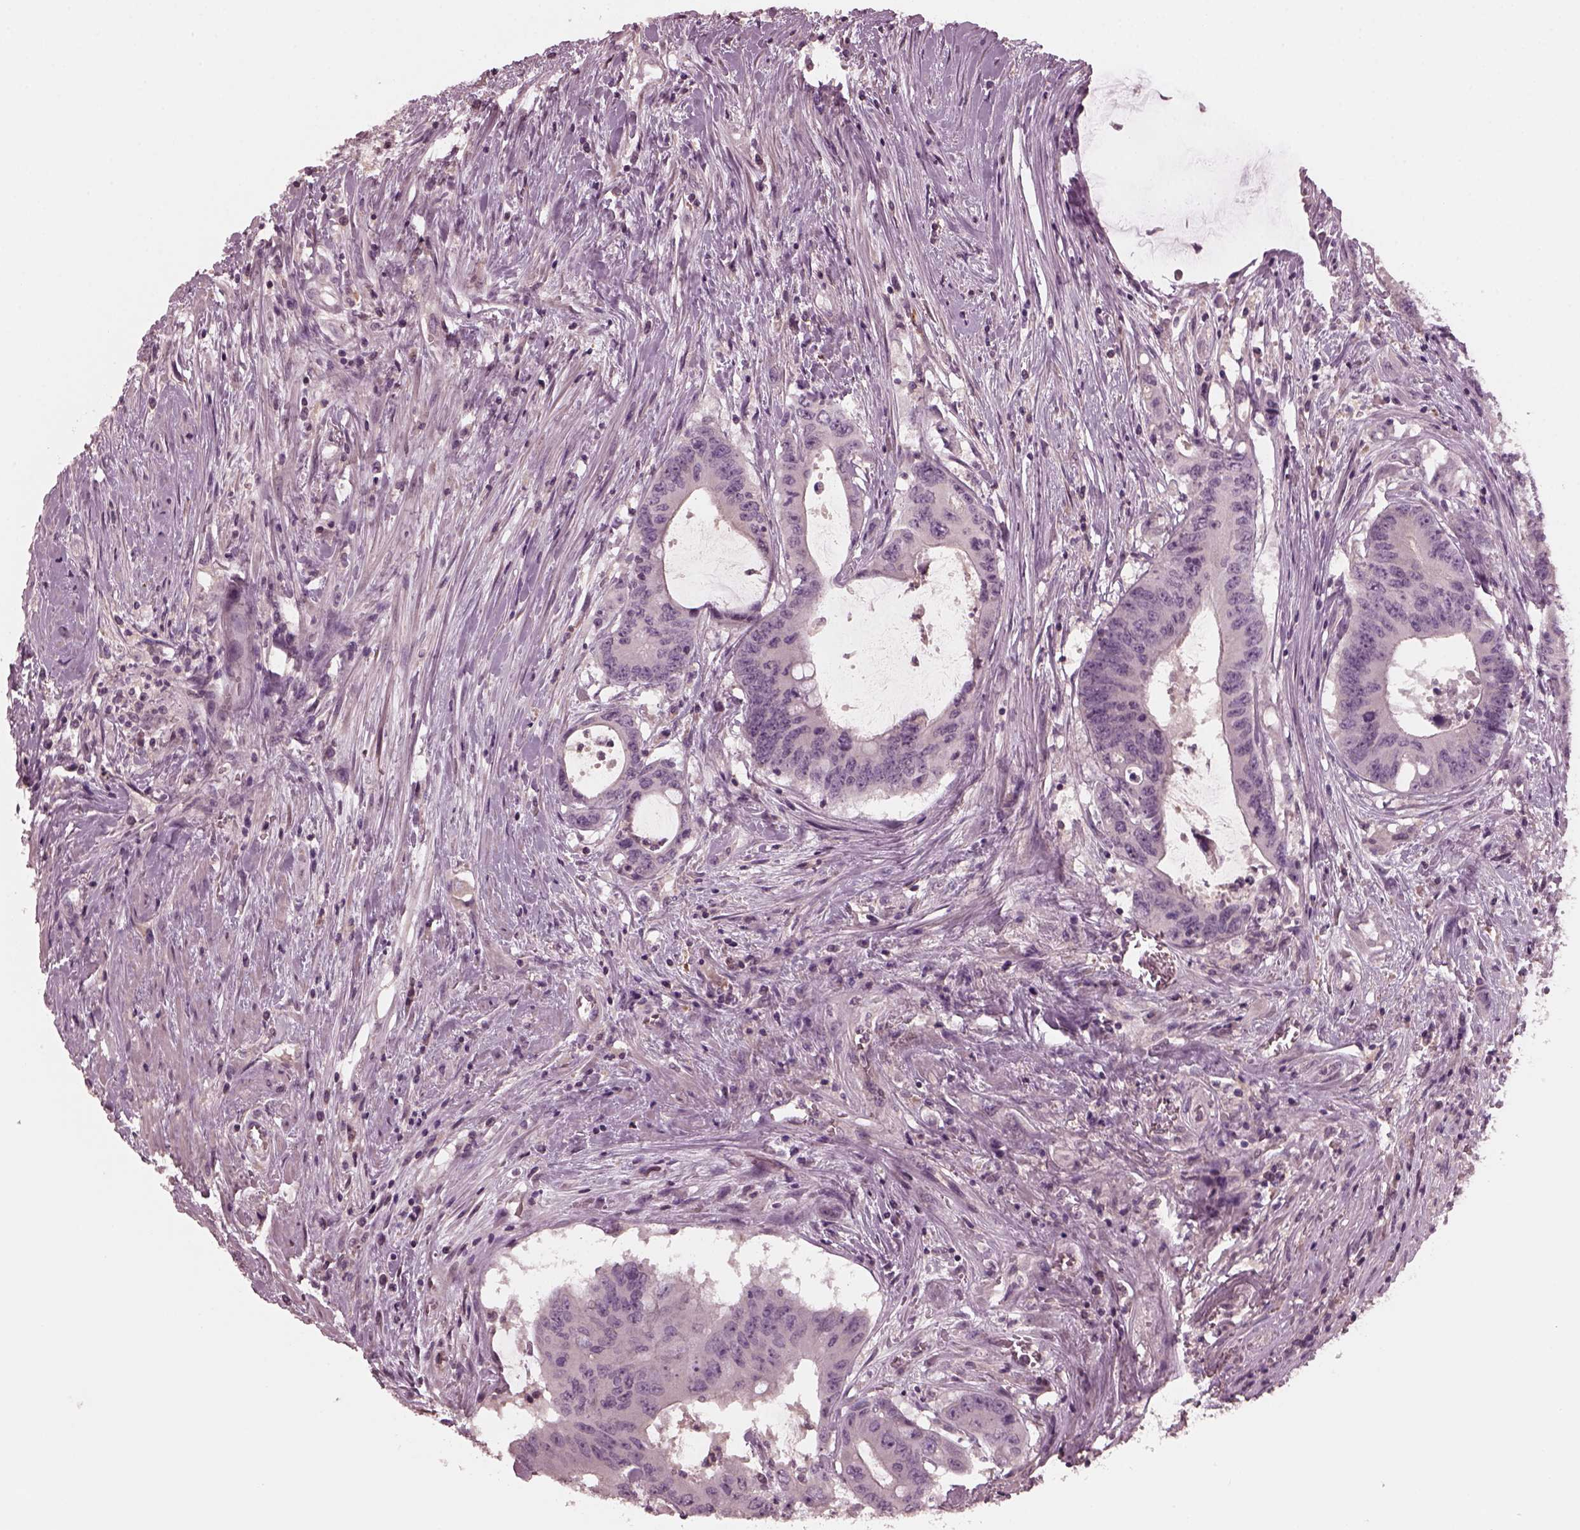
{"staining": {"intensity": "negative", "quantity": "none", "location": "none"}, "tissue": "colorectal cancer", "cell_type": "Tumor cells", "image_type": "cancer", "snomed": [{"axis": "morphology", "description": "Adenocarcinoma, NOS"}, {"axis": "topography", "description": "Rectum"}], "caption": "Tumor cells show no significant protein positivity in colorectal cancer.", "gene": "PORCN", "patient": {"sex": "male", "age": 59}}